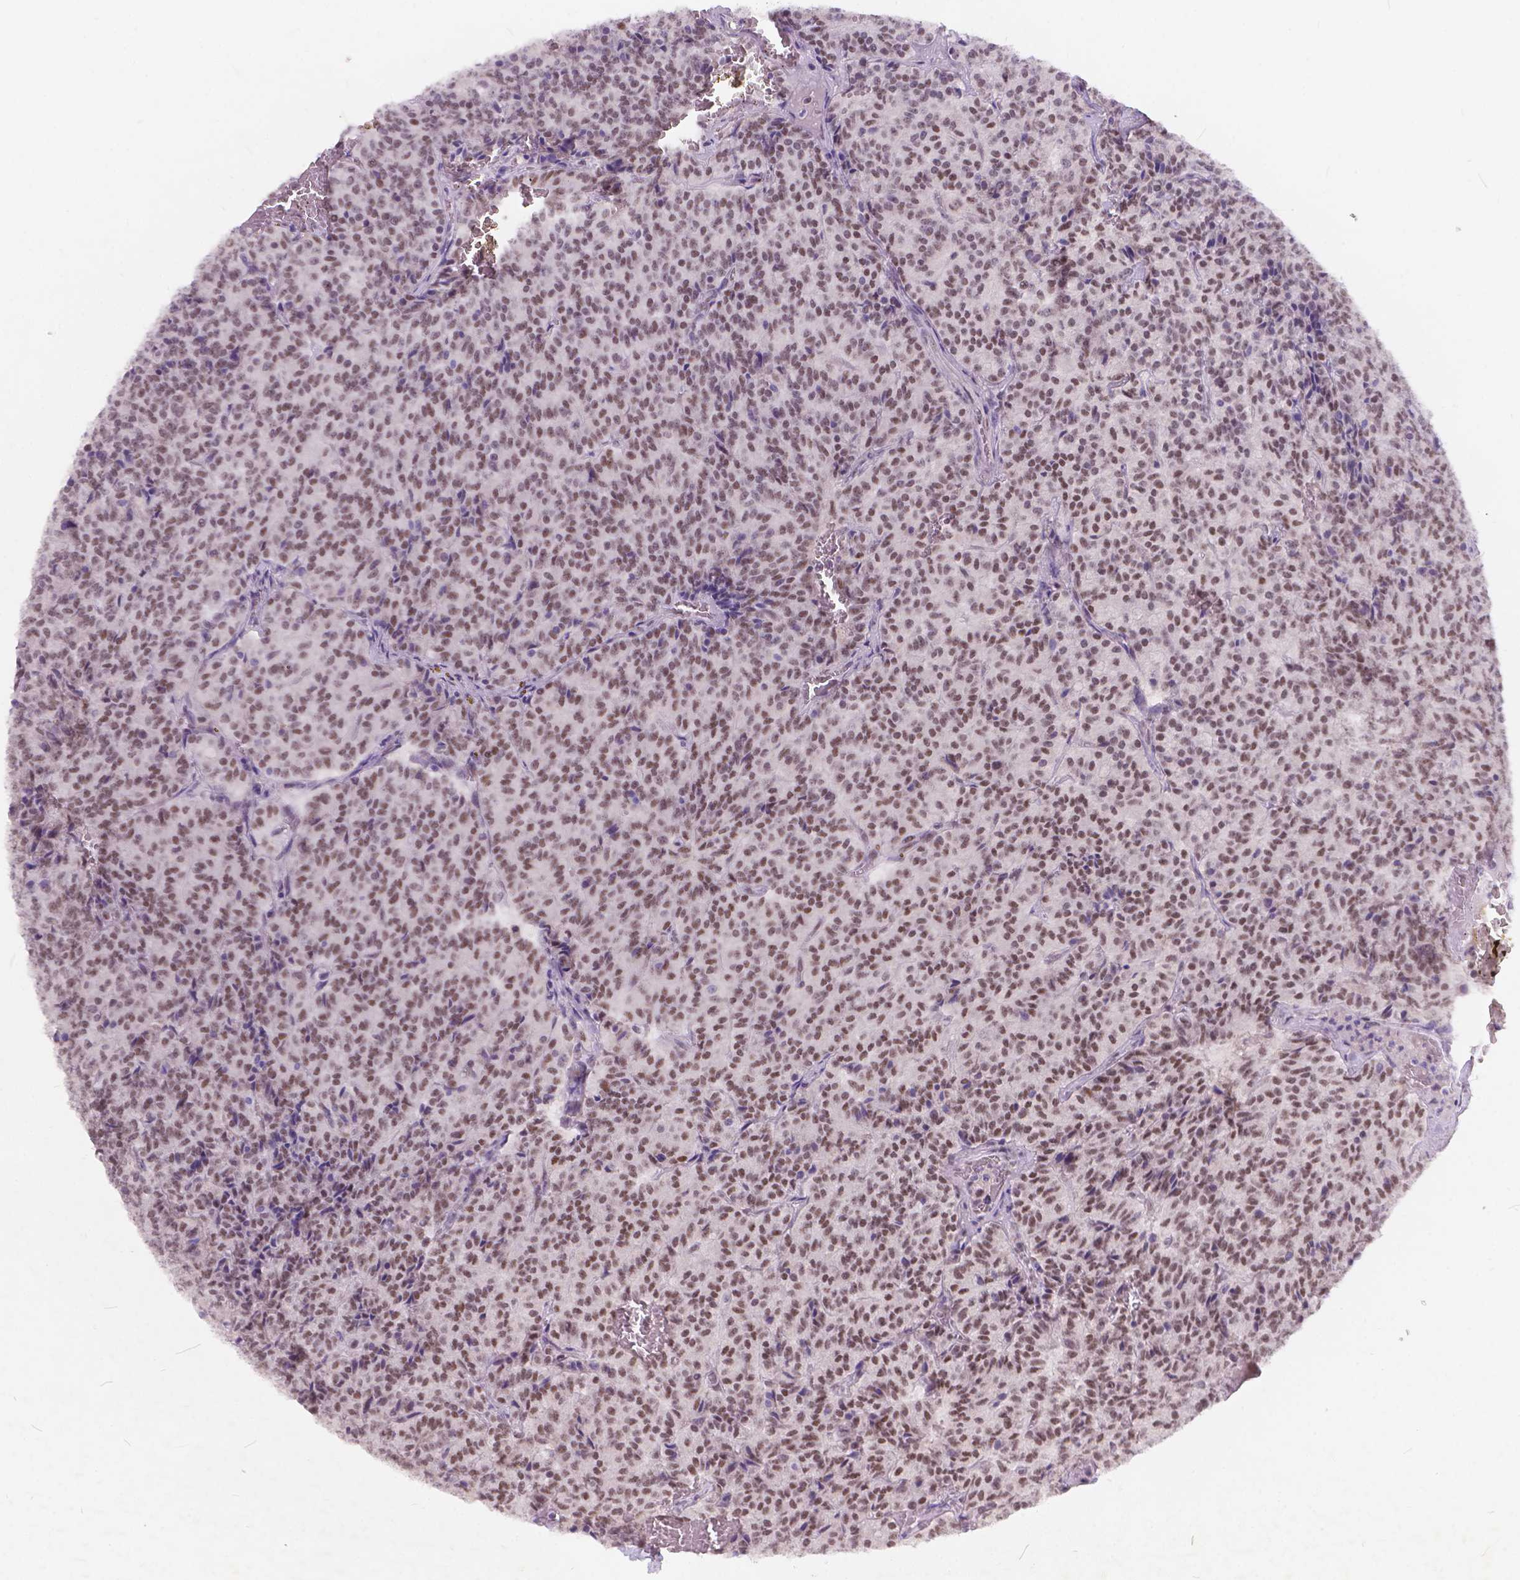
{"staining": {"intensity": "moderate", "quantity": ">75%", "location": "nuclear"}, "tissue": "carcinoid", "cell_type": "Tumor cells", "image_type": "cancer", "snomed": [{"axis": "morphology", "description": "Carcinoid, malignant, NOS"}, {"axis": "topography", "description": "Lung"}], "caption": "Protein staining exhibits moderate nuclear positivity in approximately >75% of tumor cells in carcinoid.", "gene": "FAM53A", "patient": {"sex": "male", "age": 70}}